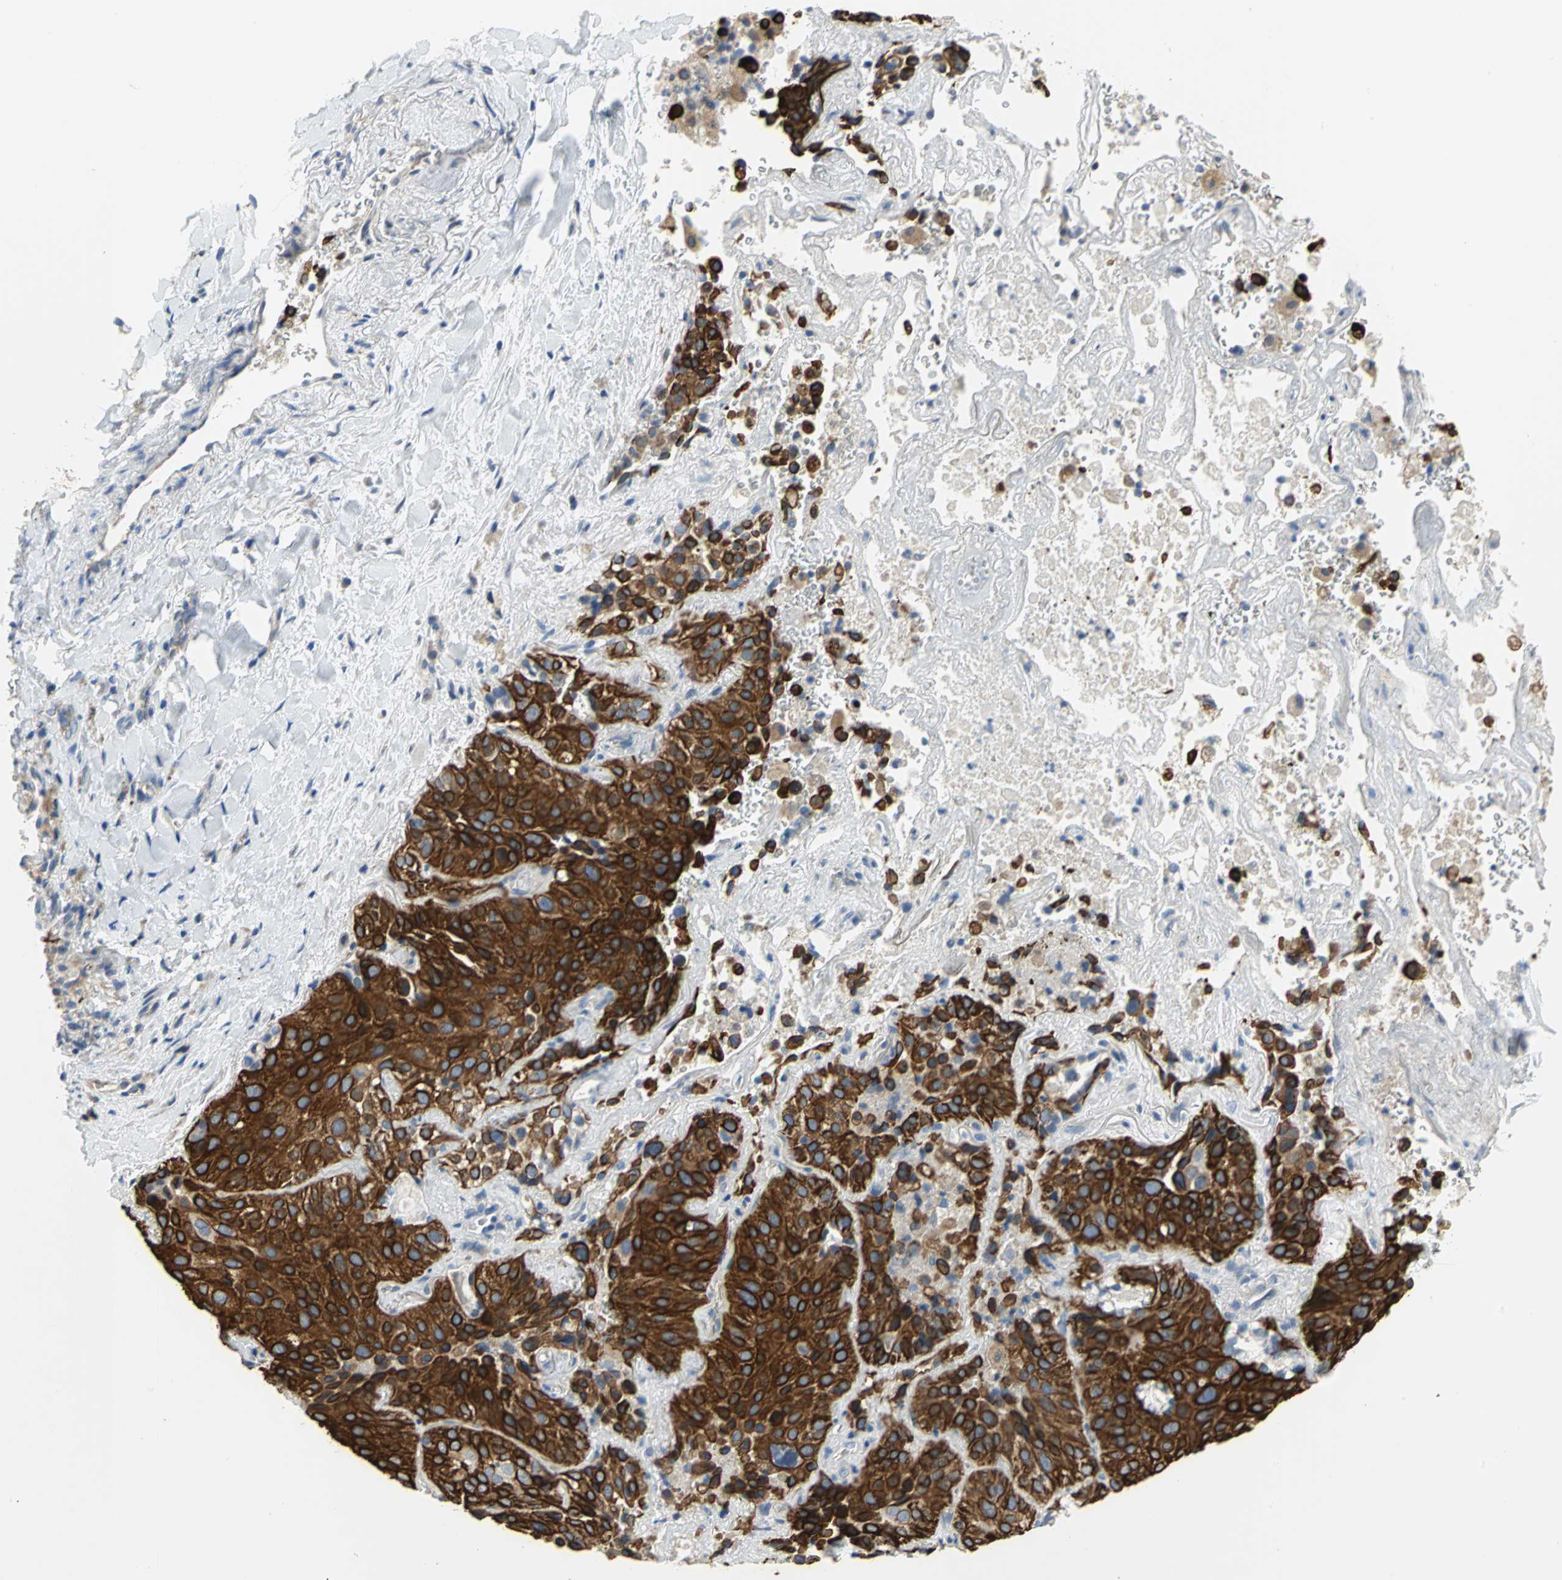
{"staining": {"intensity": "strong", "quantity": ">75%", "location": "cytoplasmic/membranous"}, "tissue": "lung cancer", "cell_type": "Tumor cells", "image_type": "cancer", "snomed": [{"axis": "morphology", "description": "Squamous cell carcinoma, NOS"}, {"axis": "topography", "description": "Lung"}], "caption": "Immunohistochemistry histopathology image of lung squamous cell carcinoma stained for a protein (brown), which shows high levels of strong cytoplasmic/membranous staining in about >75% of tumor cells.", "gene": "HTR1F", "patient": {"sex": "male", "age": 54}}